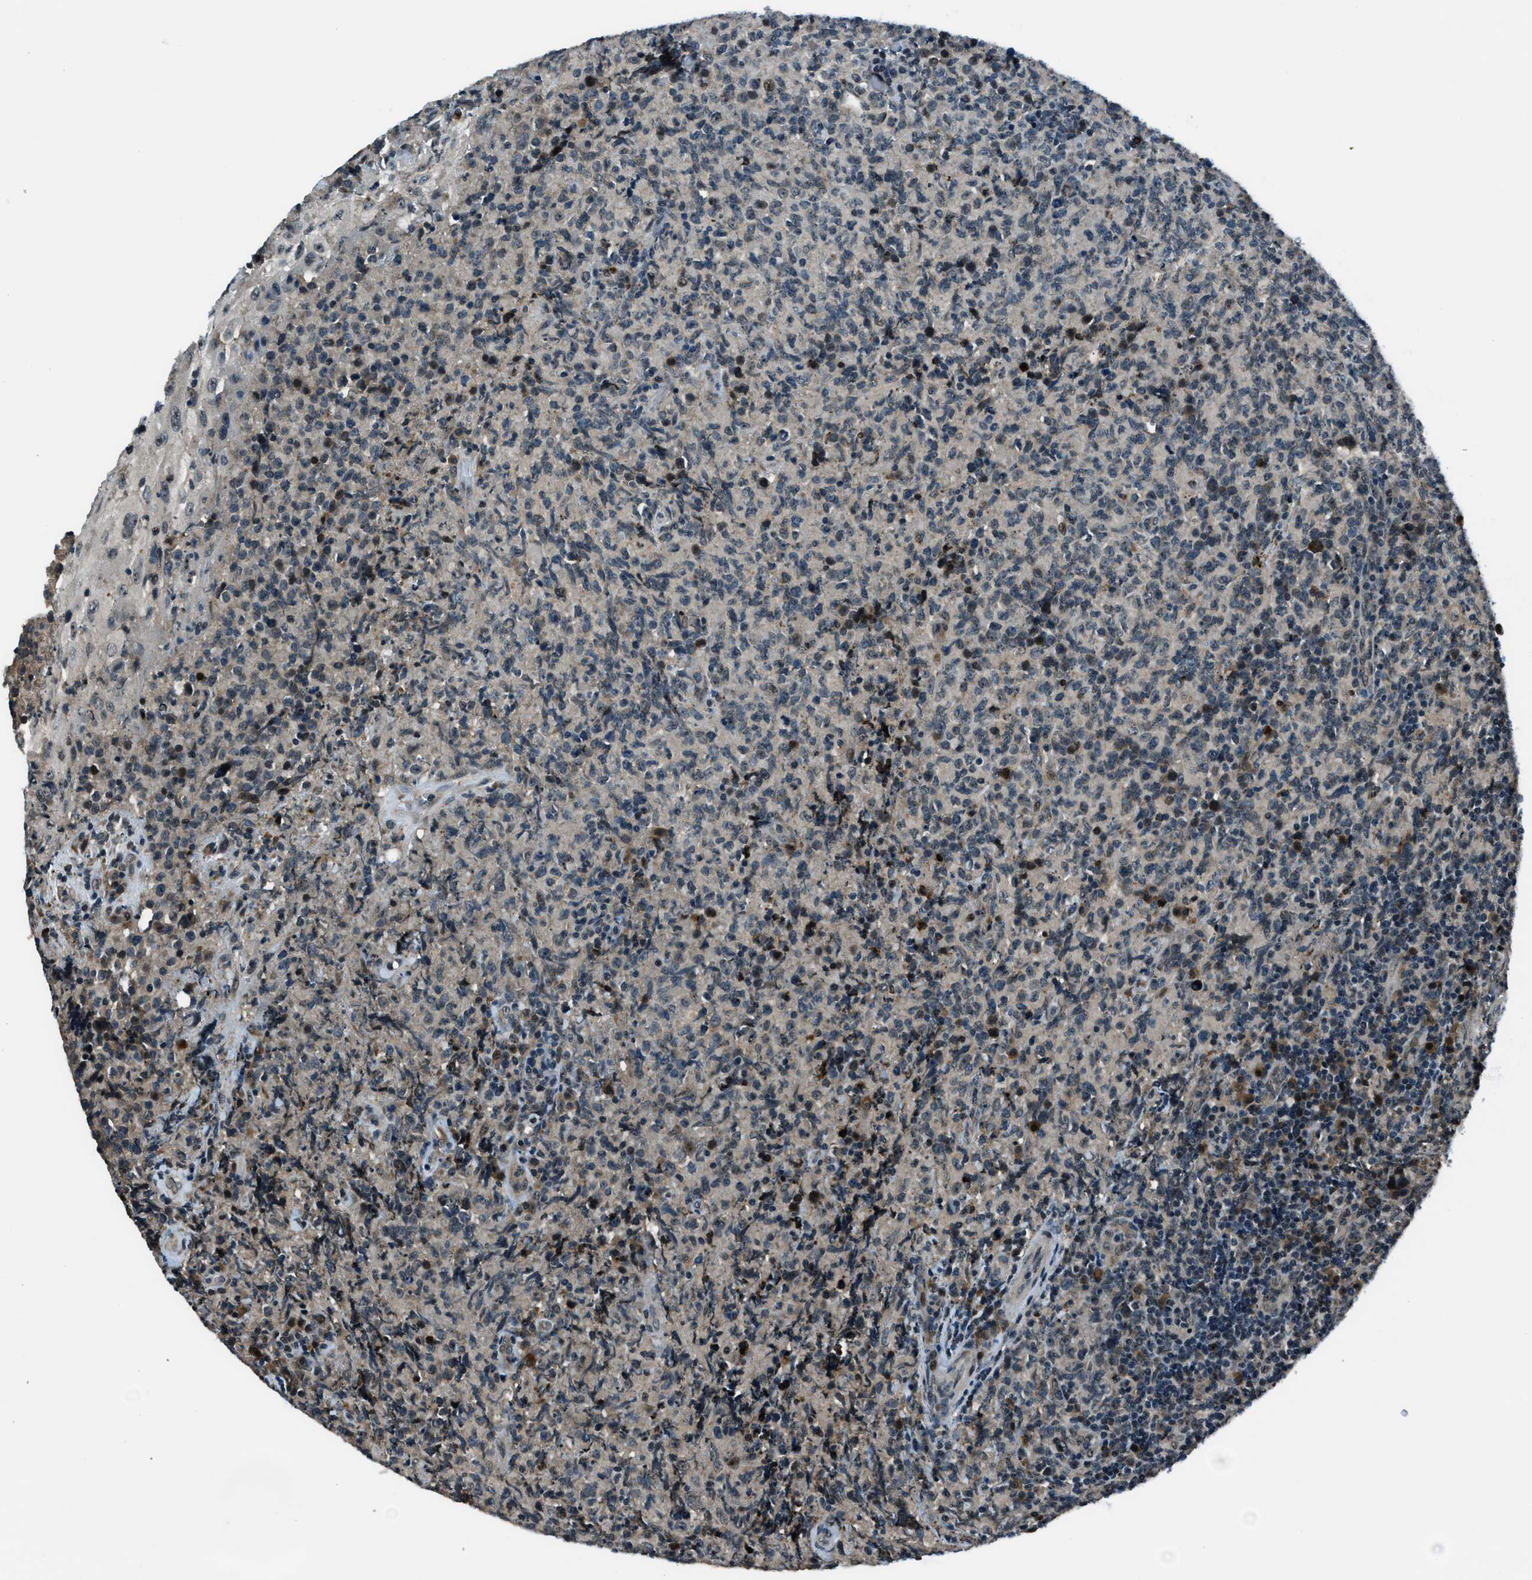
{"staining": {"intensity": "negative", "quantity": "none", "location": "none"}, "tissue": "lymphoma", "cell_type": "Tumor cells", "image_type": "cancer", "snomed": [{"axis": "morphology", "description": "Malignant lymphoma, non-Hodgkin's type, High grade"}, {"axis": "topography", "description": "Tonsil"}], "caption": "Image shows no significant protein positivity in tumor cells of malignant lymphoma, non-Hodgkin's type (high-grade).", "gene": "ACTL9", "patient": {"sex": "female", "age": 36}}